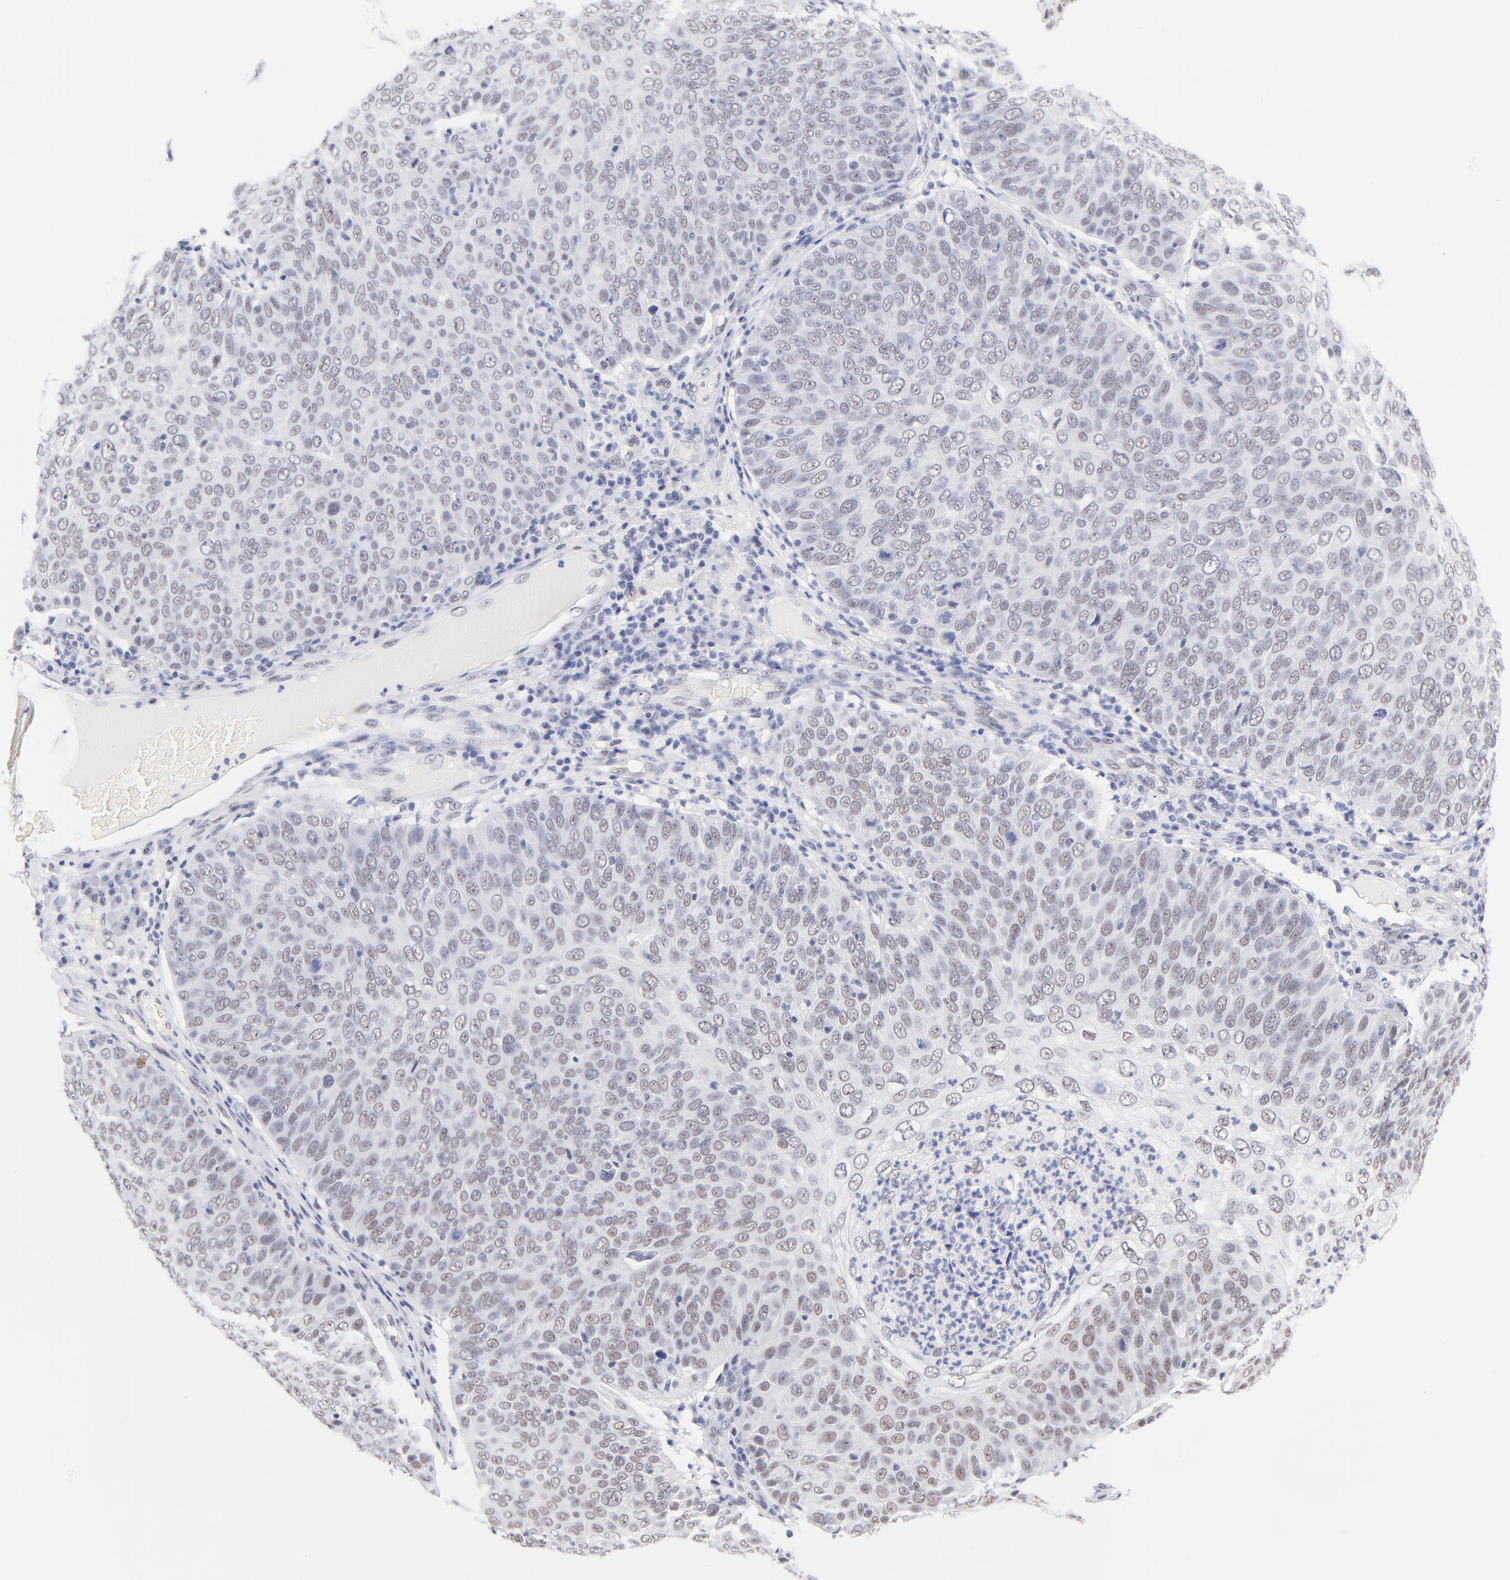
{"staining": {"intensity": "negative", "quantity": "none", "location": "none"}, "tissue": "skin cancer", "cell_type": "Tumor cells", "image_type": "cancer", "snomed": [{"axis": "morphology", "description": "Squamous cell carcinoma, NOS"}, {"axis": "topography", "description": "Skin"}], "caption": "The micrograph shows no significant staining in tumor cells of skin squamous cell carcinoma.", "gene": "ZNF74", "patient": {"sex": "male", "age": 87}}